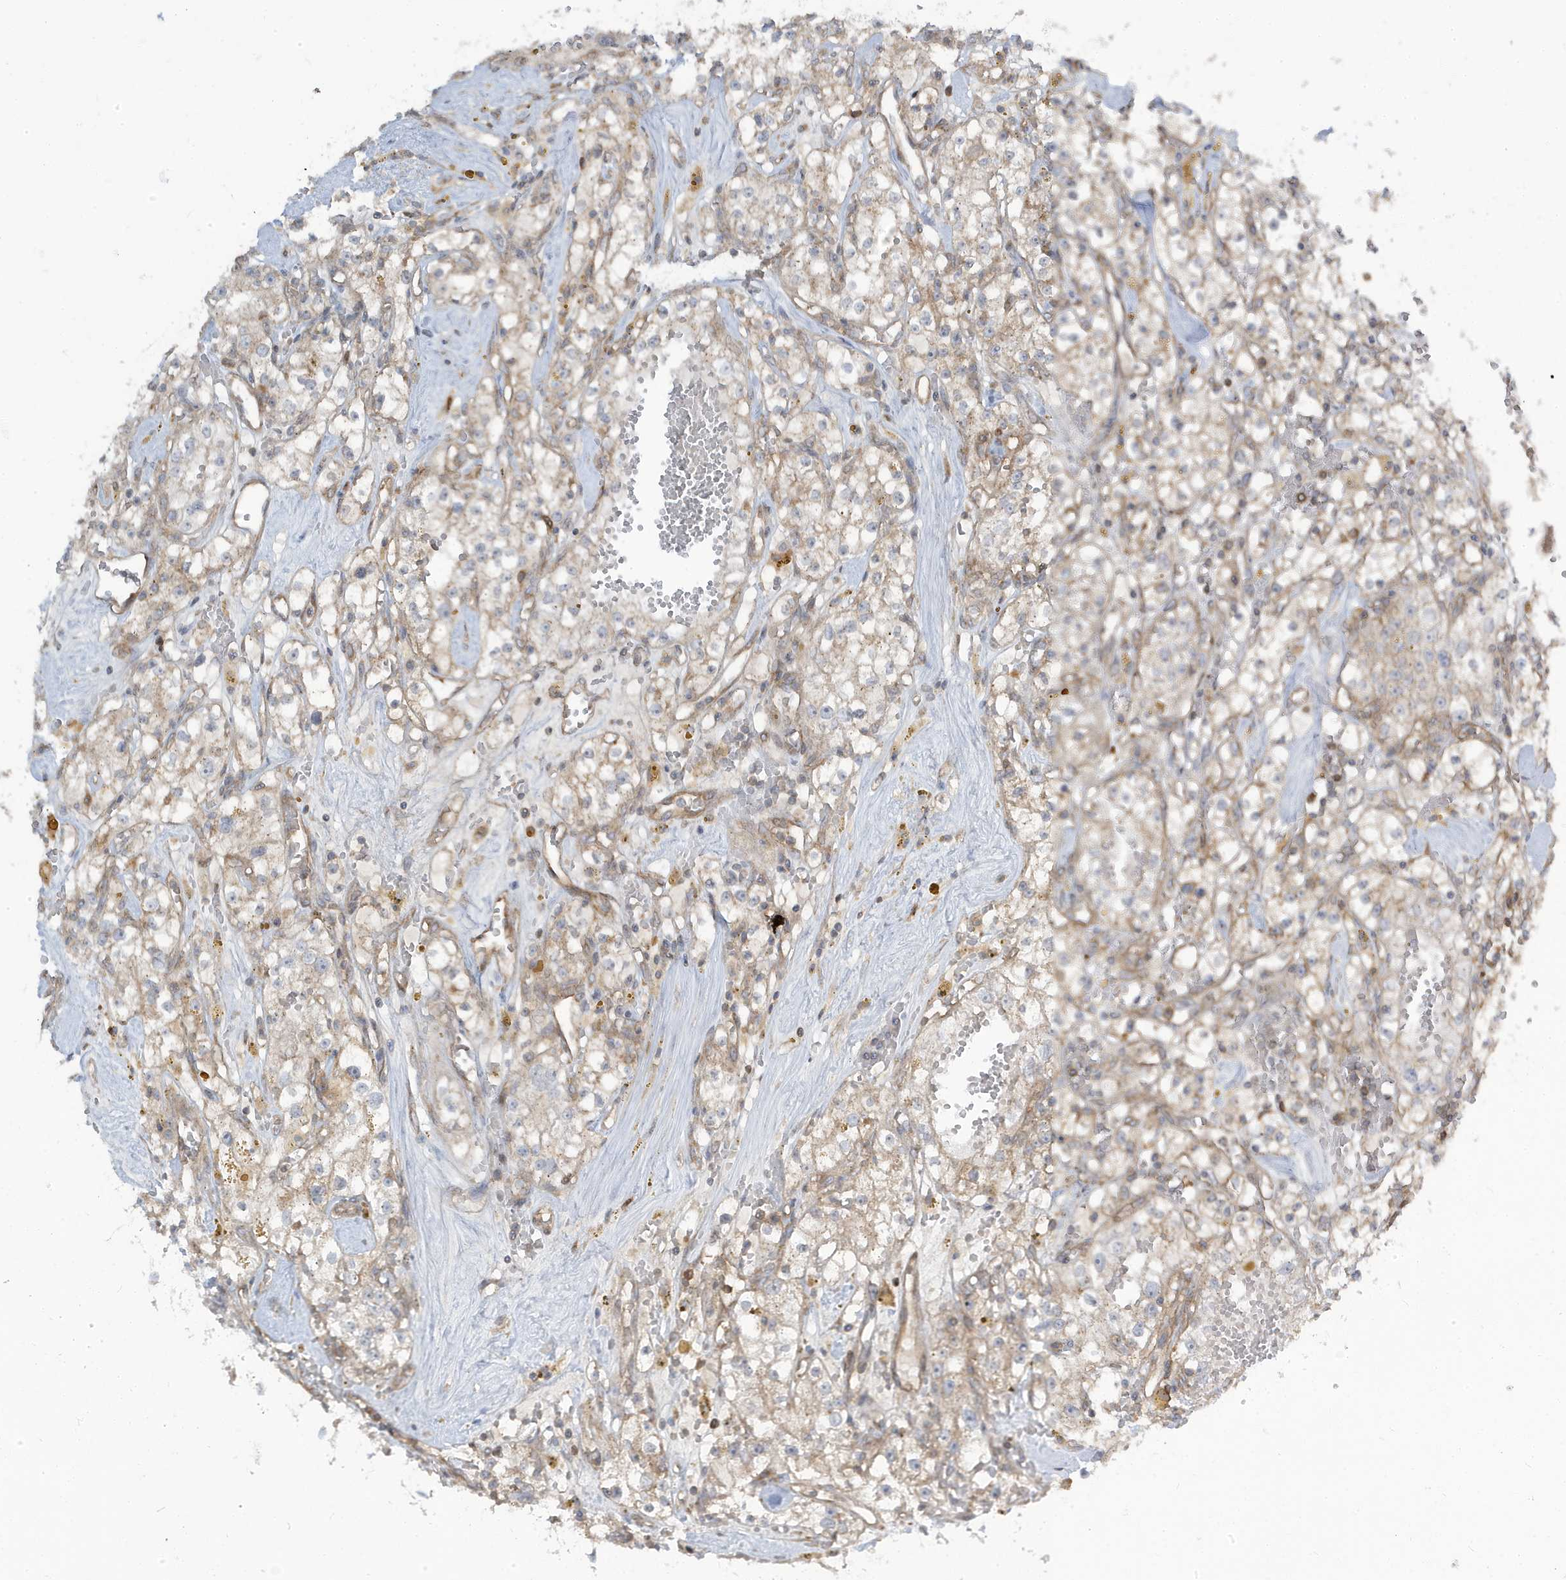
{"staining": {"intensity": "weak", "quantity": "<25%", "location": "cytoplasmic/membranous"}, "tissue": "renal cancer", "cell_type": "Tumor cells", "image_type": "cancer", "snomed": [{"axis": "morphology", "description": "Adenocarcinoma, NOS"}, {"axis": "topography", "description": "Kidney"}], "caption": "An immunohistochemistry (IHC) photomicrograph of adenocarcinoma (renal) is shown. There is no staining in tumor cells of adenocarcinoma (renal).", "gene": "STAM", "patient": {"sex": "male", "age": 56}}